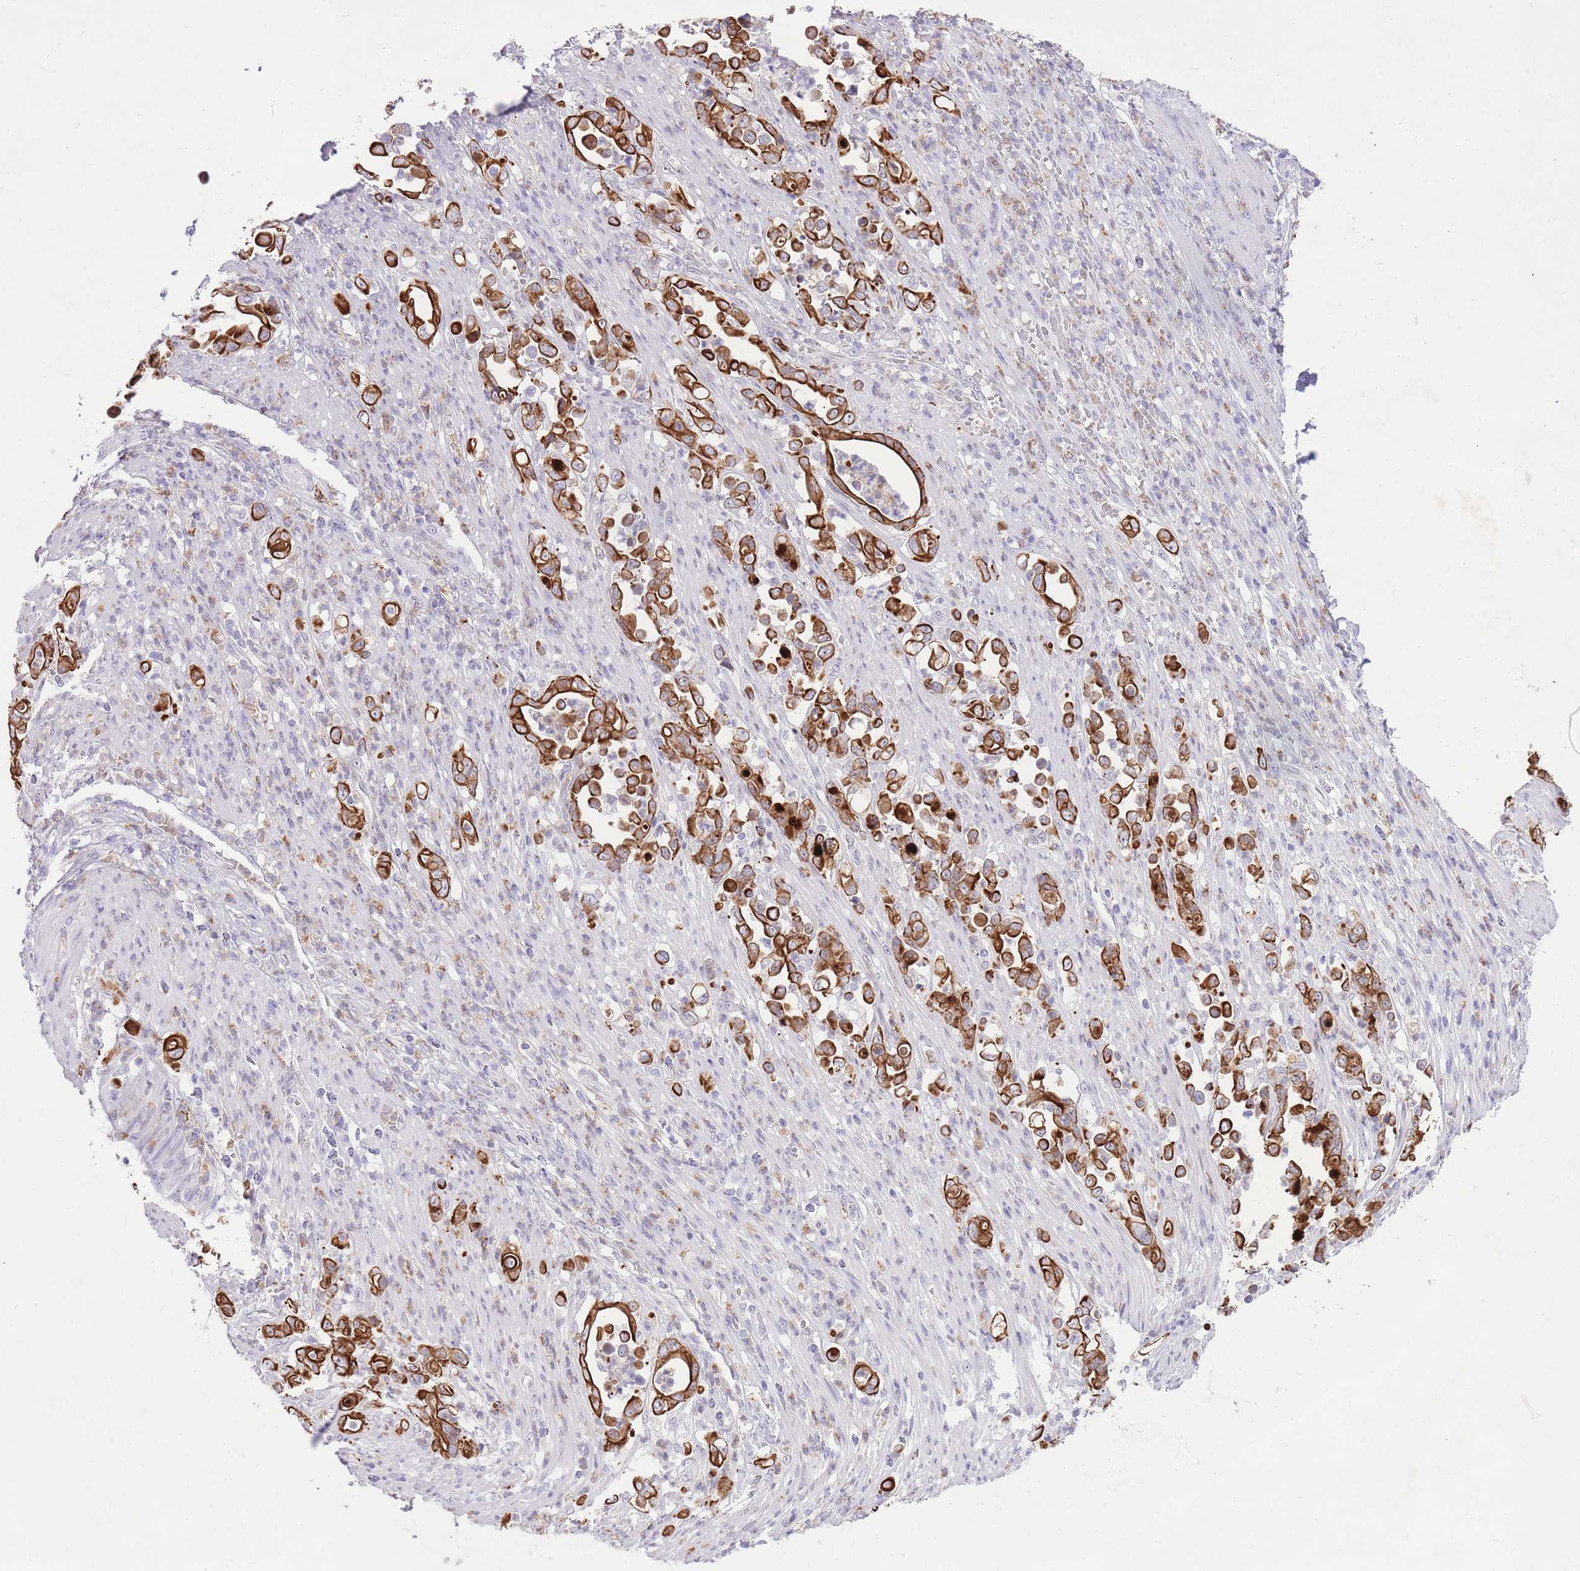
{"staining": {"intensity": "strong", "quantity": ">75%", "location": "cytoplasmic/membranous"}, "tissue": "stomach cancer", "cell_type": "Tumor cells", "image_type": "cancer", "snomed": [{"axis": "morphology", "description": "Normal tissue, NOS"}, {"axis": "morphology", "description": "Adenocarcinoma, NOS"}, {"axis": "topography", "description": "Stomach"}], "caption": "A micrograph of human stomach adenocarcinoma stained for a protein exhibits strong cytoplasmic/membranous brown staining in tumor cells.", "gene": "MEIS3", "patient": {"sex": "female", "age": 79}}